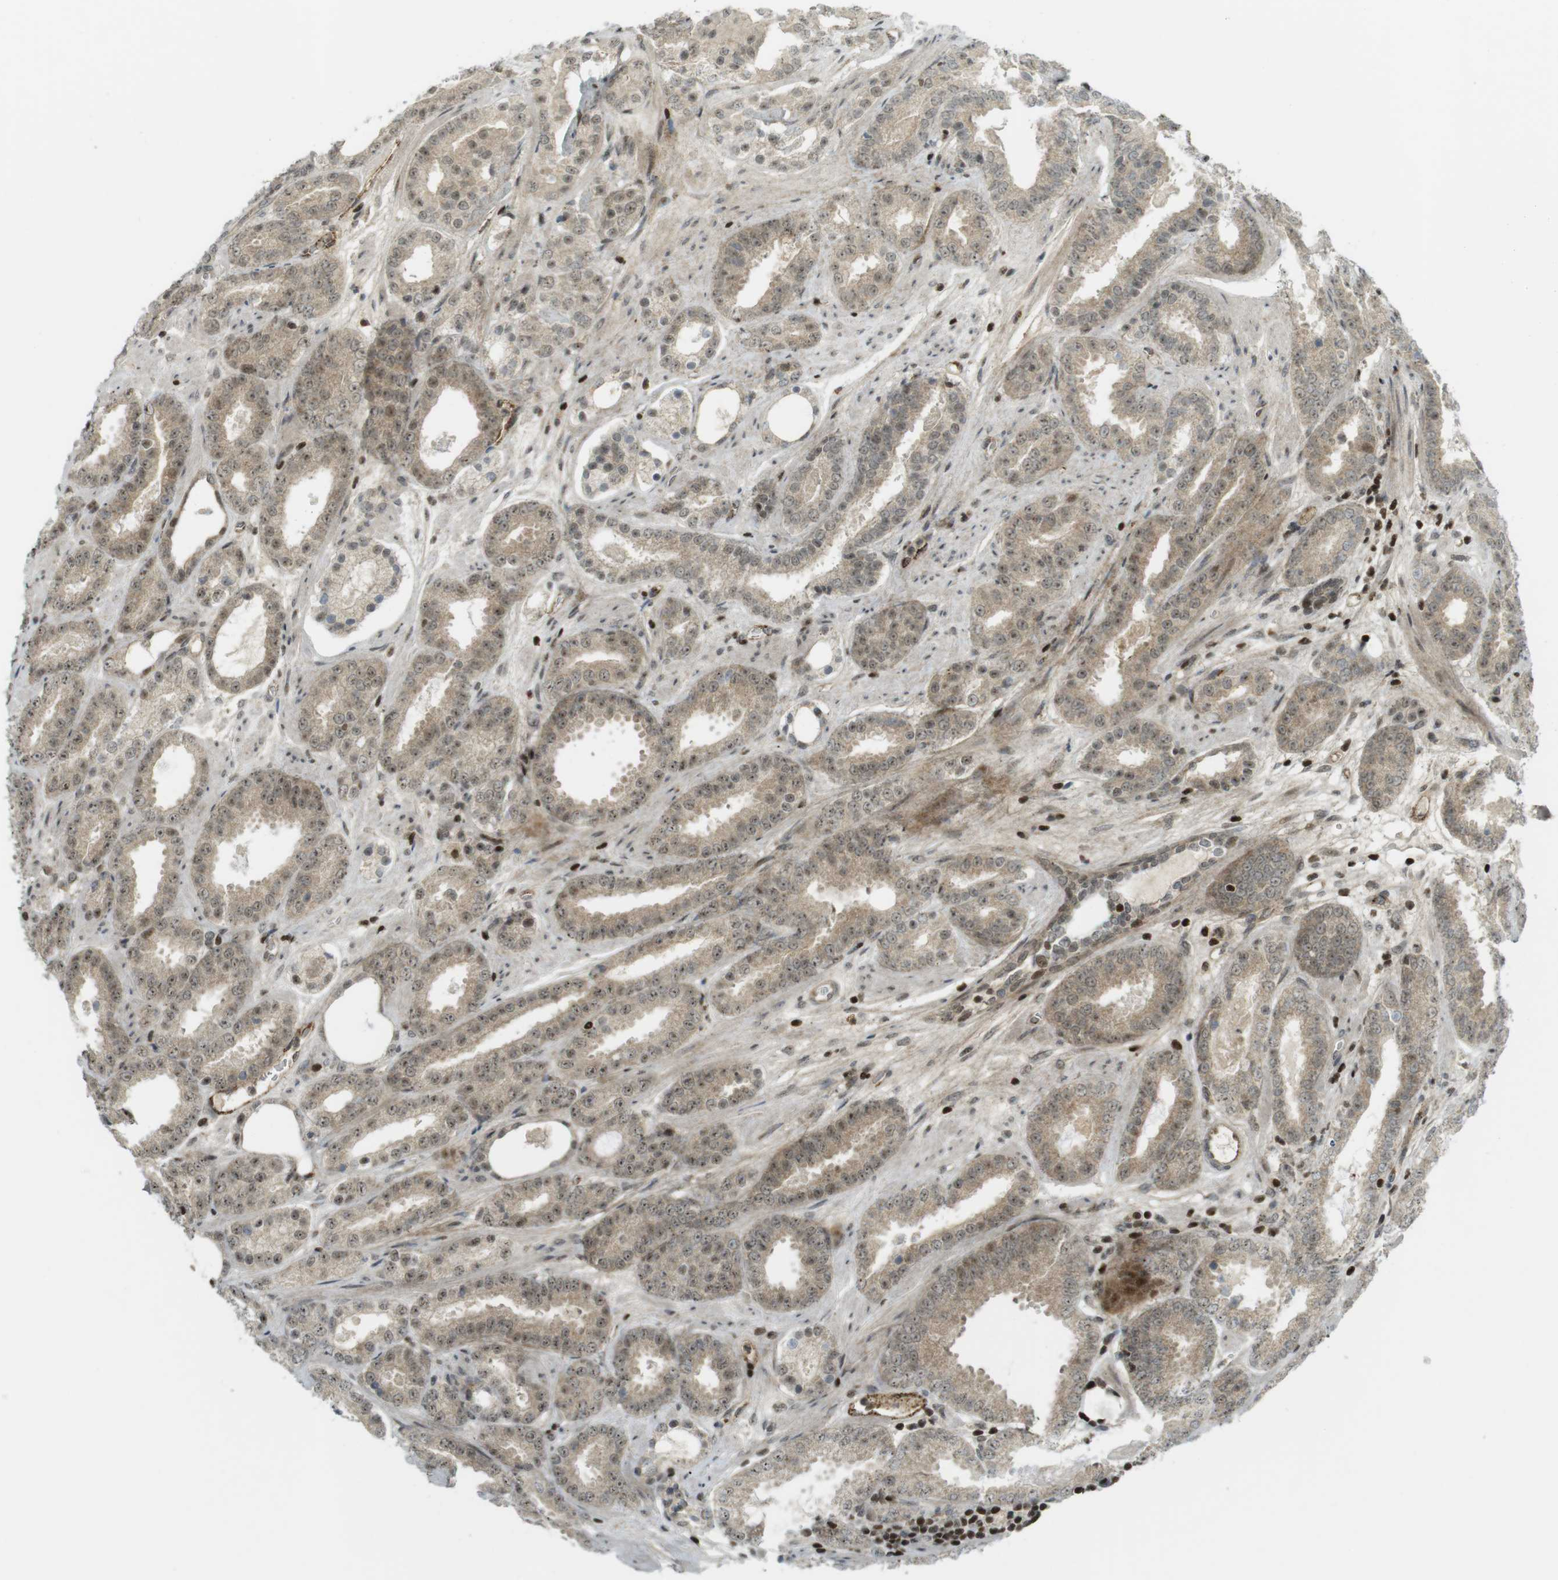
{"staining": {"intensity": "weak", "quantity": ">75%", "location": "cytoplasmic/membranous,nuclear"}, "tissue": "prostate cancer", "cell_type": "Tumor cells", "image_type": "cancer", "snomed": [{"axis": "morphology", "description": "Adenocarcinoma, Low grade"}, {"axis": "topography", "description": "Prostate"}], "caption": "An immunohistochemistry (IHC) image of neoplastic tissue is shown. Protein staining in brown labels weak cytoplasmic/membranous and nuclear positivity in prostate cancer (low-grade adenocarcinoma) within tumor cells.", "gene": "PPP1R13B", "patient": {"sex": "male", "age": 69}}